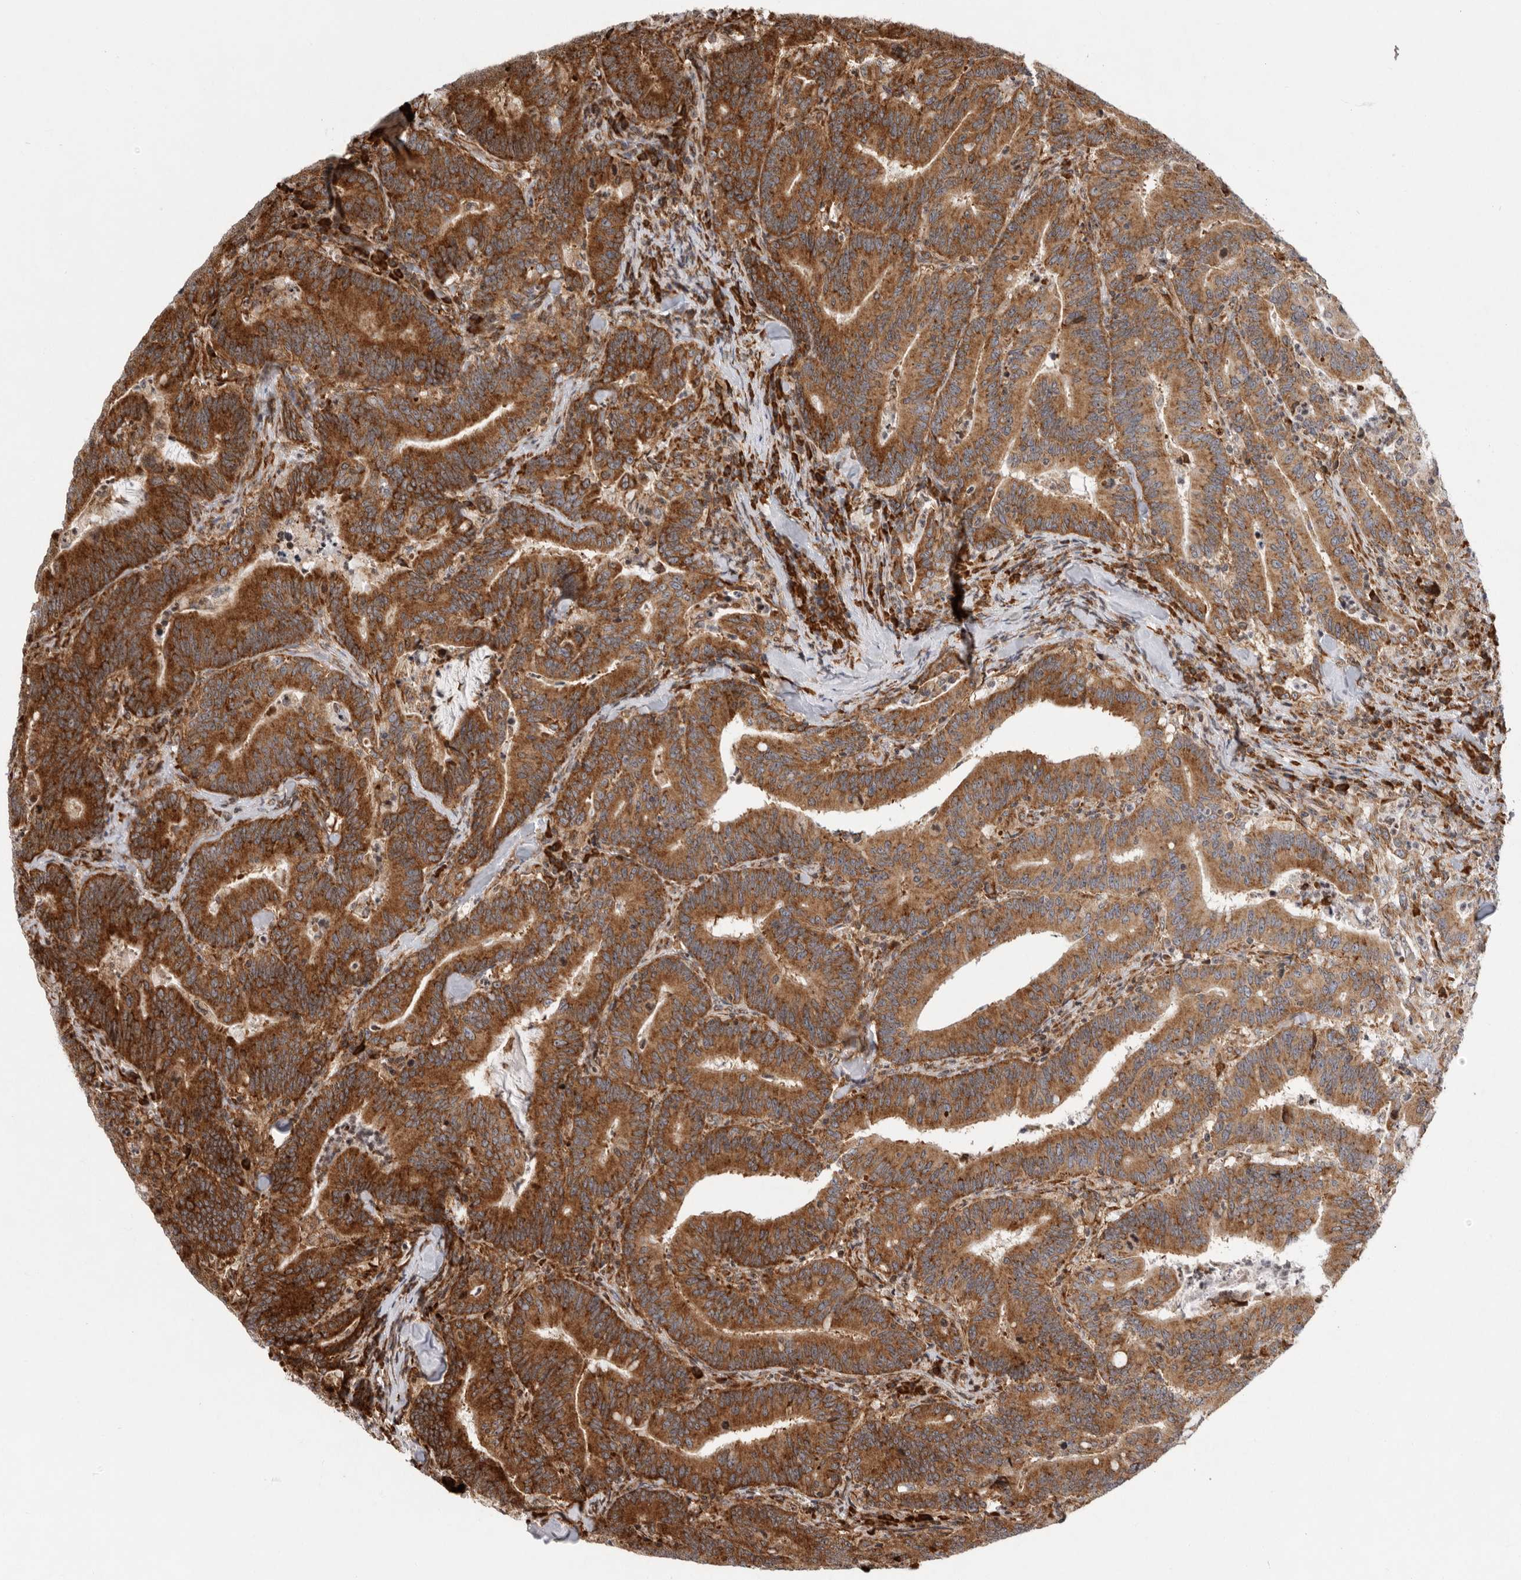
{"staining": {"intensity": "strong", "quantity": ">75%", "location": "cytoplasmic/membranous"}, "tissue": "colorectal cancer", "cell_type": "Tumor cells", "image_type": "cancer", "snomed": [{"axis": "morphology", "description": "Adenocarcinoma, NOS"}, {"axis": "topography", "description": "Colon"}], "caption": "This histopathology image demonstrates IHC staining of adenocarcinoma (colorectal), with high strong cytoplasmic/membranous expression in about >75% of tumor cells.", "gene": "FZD3", "patient": {"sex": "female", "age": 66}}